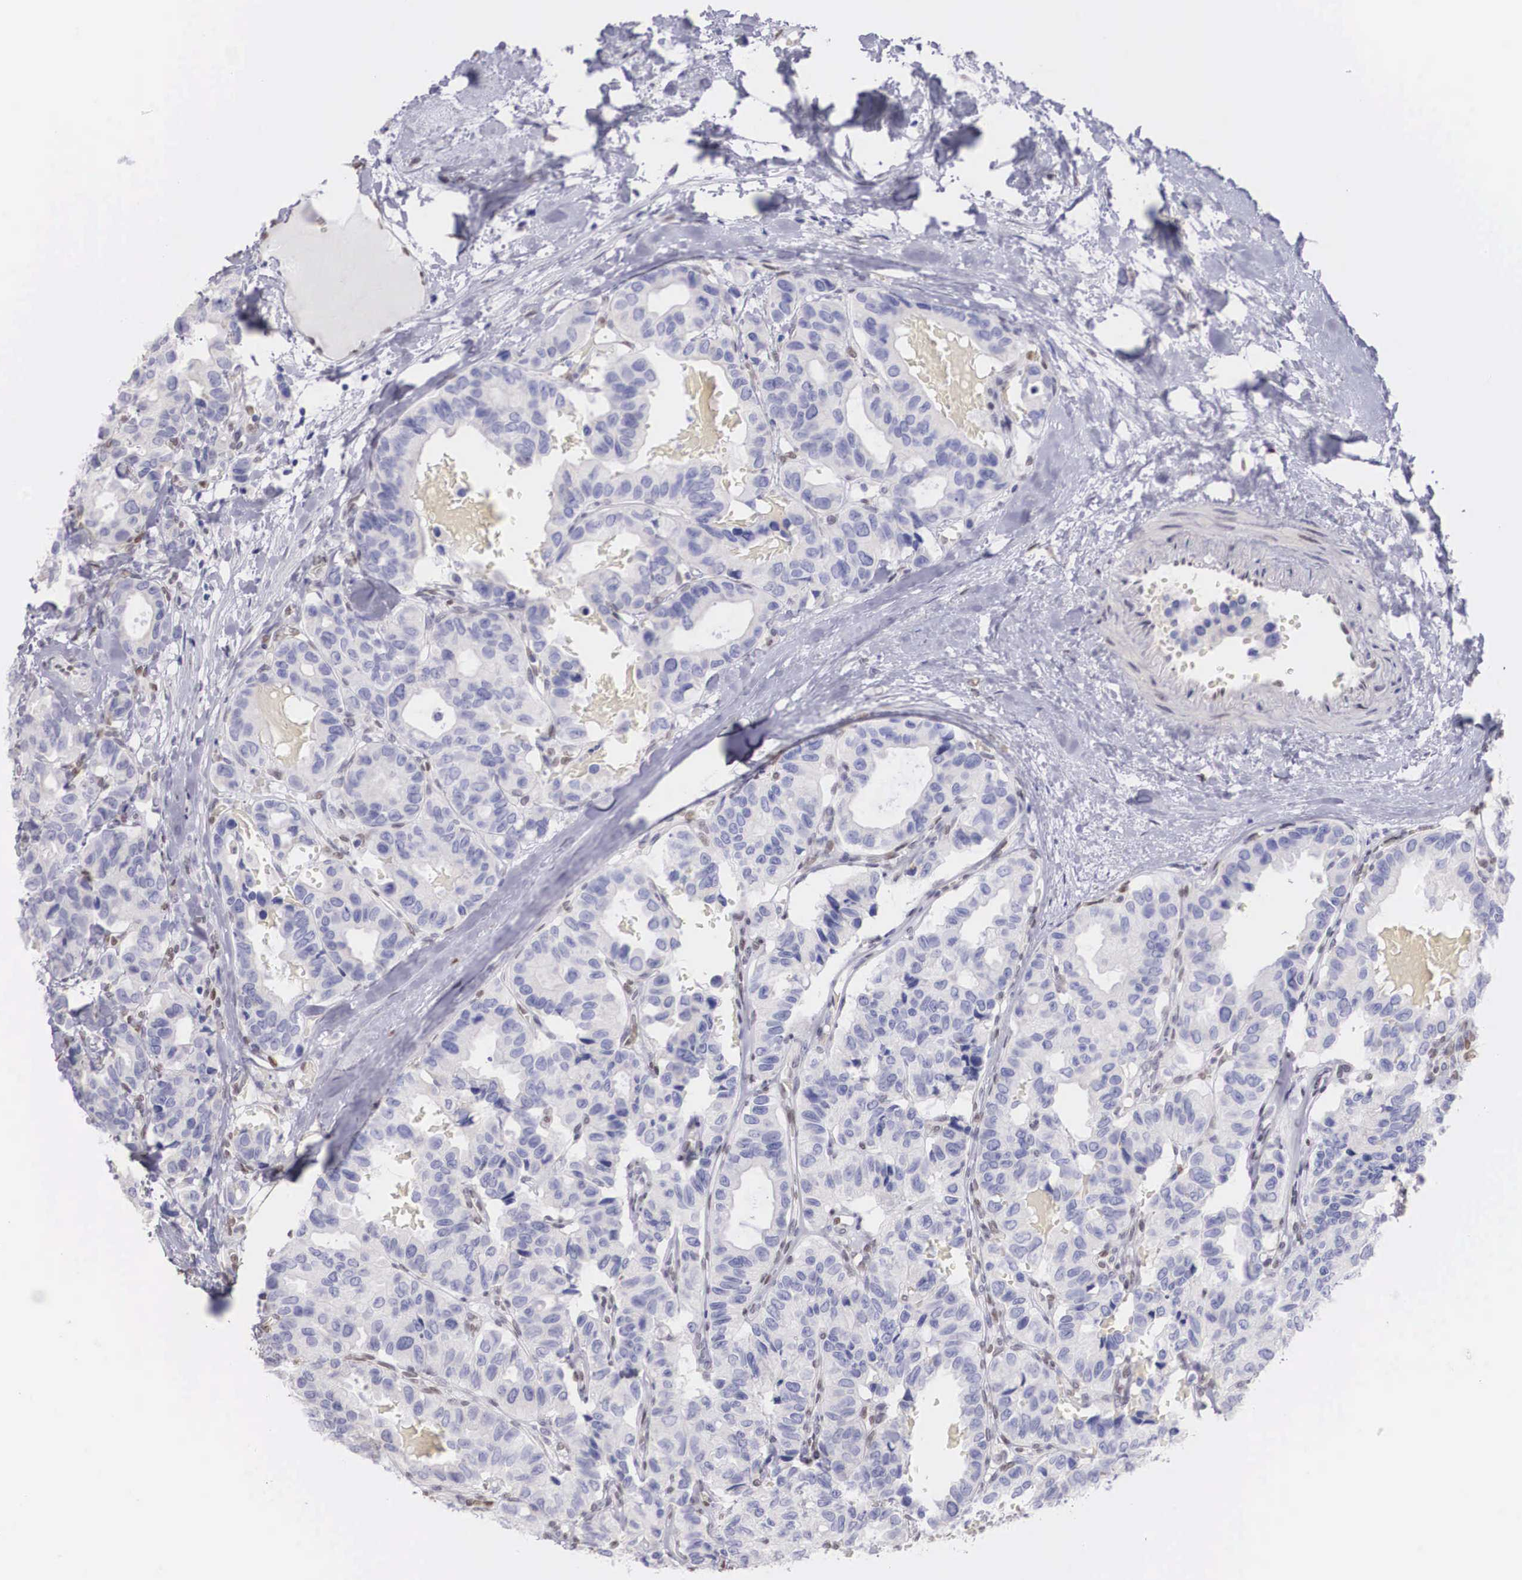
{"staining": {"intensity": "negative", "quantity": "none", "location": "none"}, "tissue": "breast cancer", "cell_type": "Tumor cells", "image_type": "cancer", "snomed": [{"axis": "morphology", "description": "Duct carcinoma"}, {"axis": "topography", "description": "Breast"}], "caption": "Immunohistochemistry image of intraductal carcinoma (breast) stained for a protein (brown), which shows no staining in tumor cells.", "gene": "HMGN5", "patient": {"sex": "female", "age": 69}}